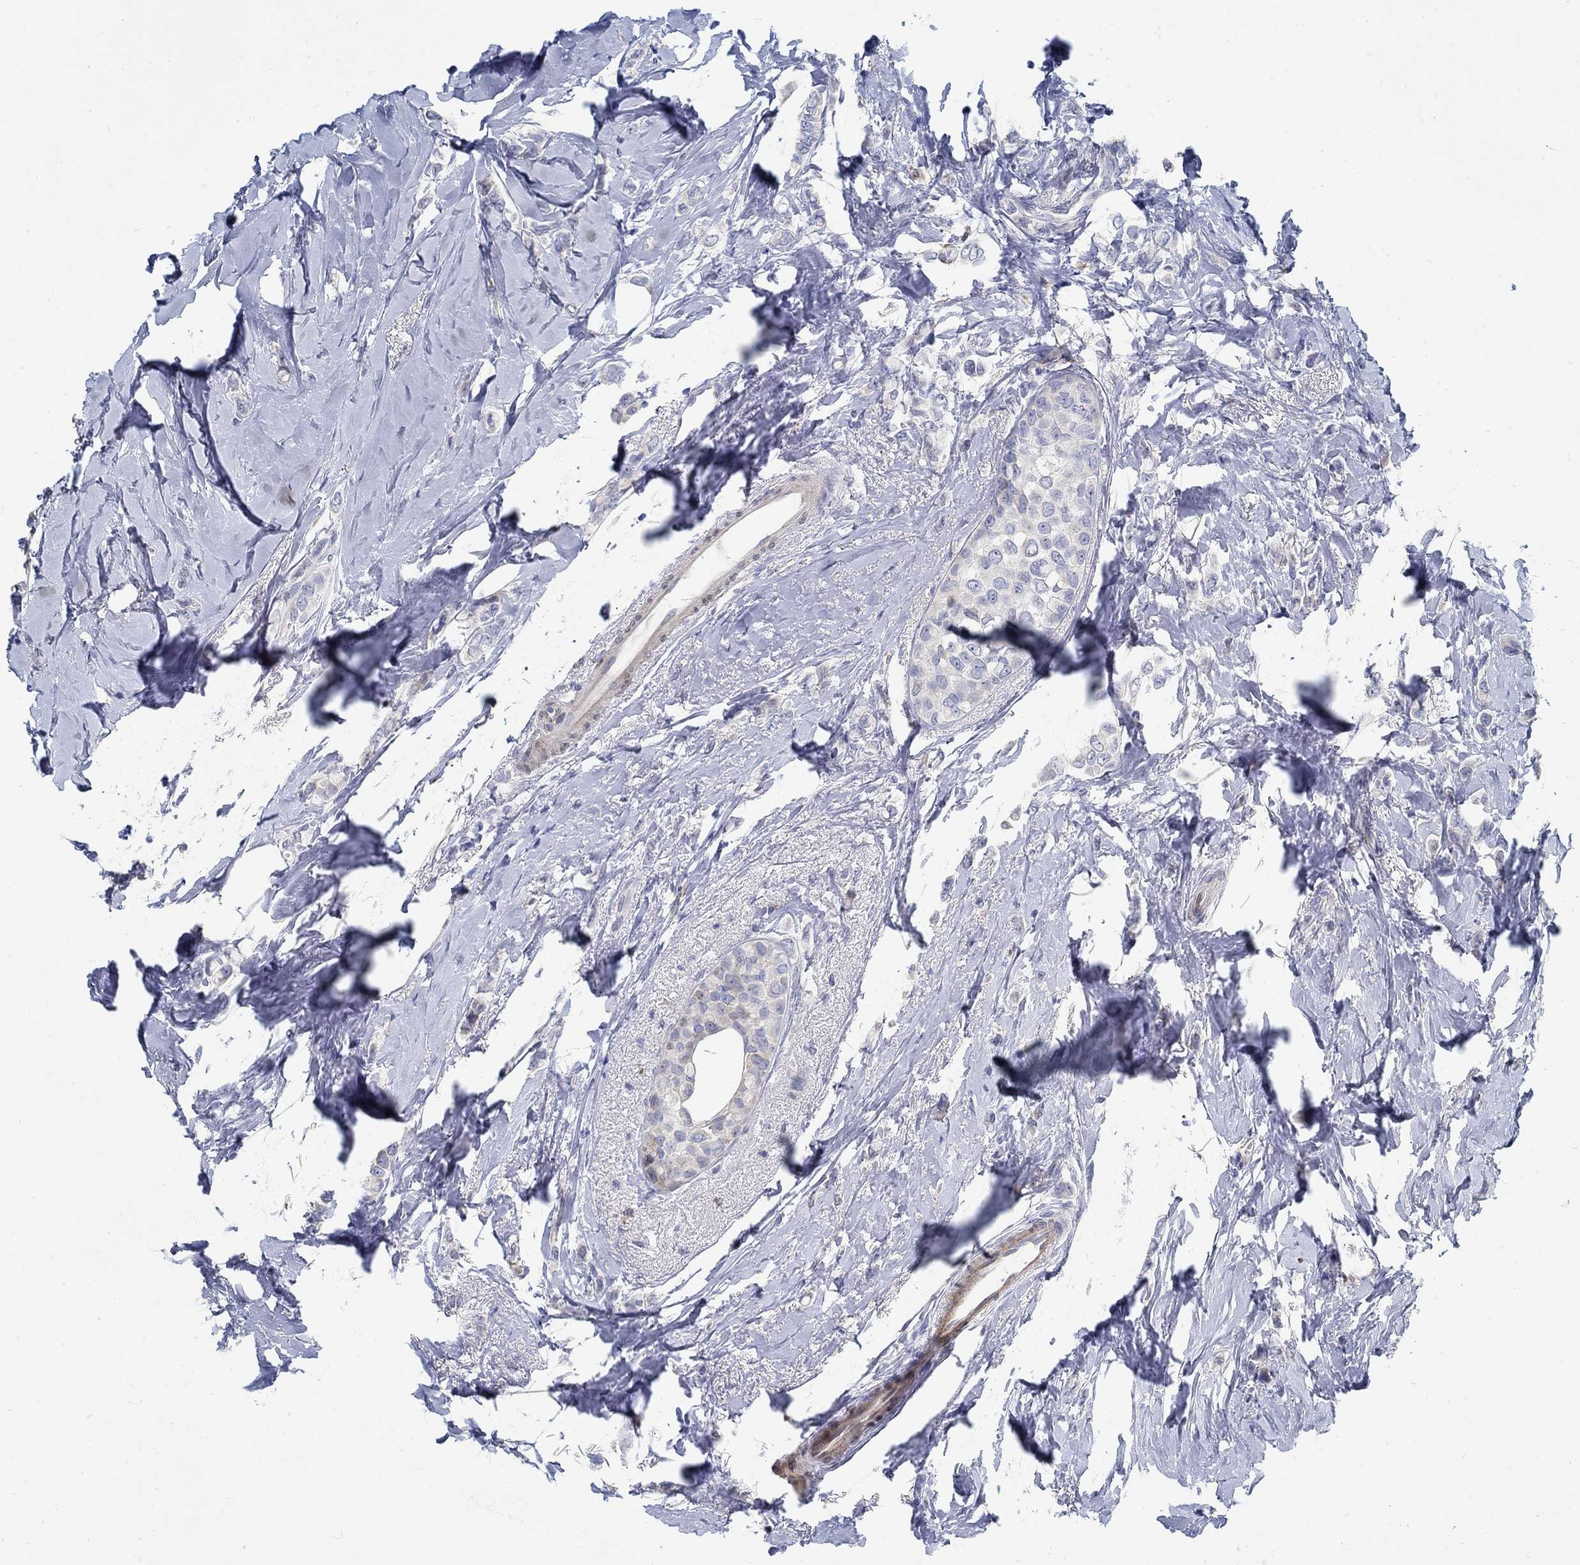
{"staining": {"intensity": "negative", "quantity": "none", "location": "none"}, "tissue": "breast cancer", "cell_type": "Tumor cells", "image_type": "cancer", "snomed": [{"axis": "morphology", "description": "Lobular carcinoma"}, {"axis": "topography", "description": "Breast"}], "caption": "Protein analysis of breast cancer reveals no significant expression in tumor cells.", "gene": "C15orf39", "patient": {"sex": "female", "age": 66}}